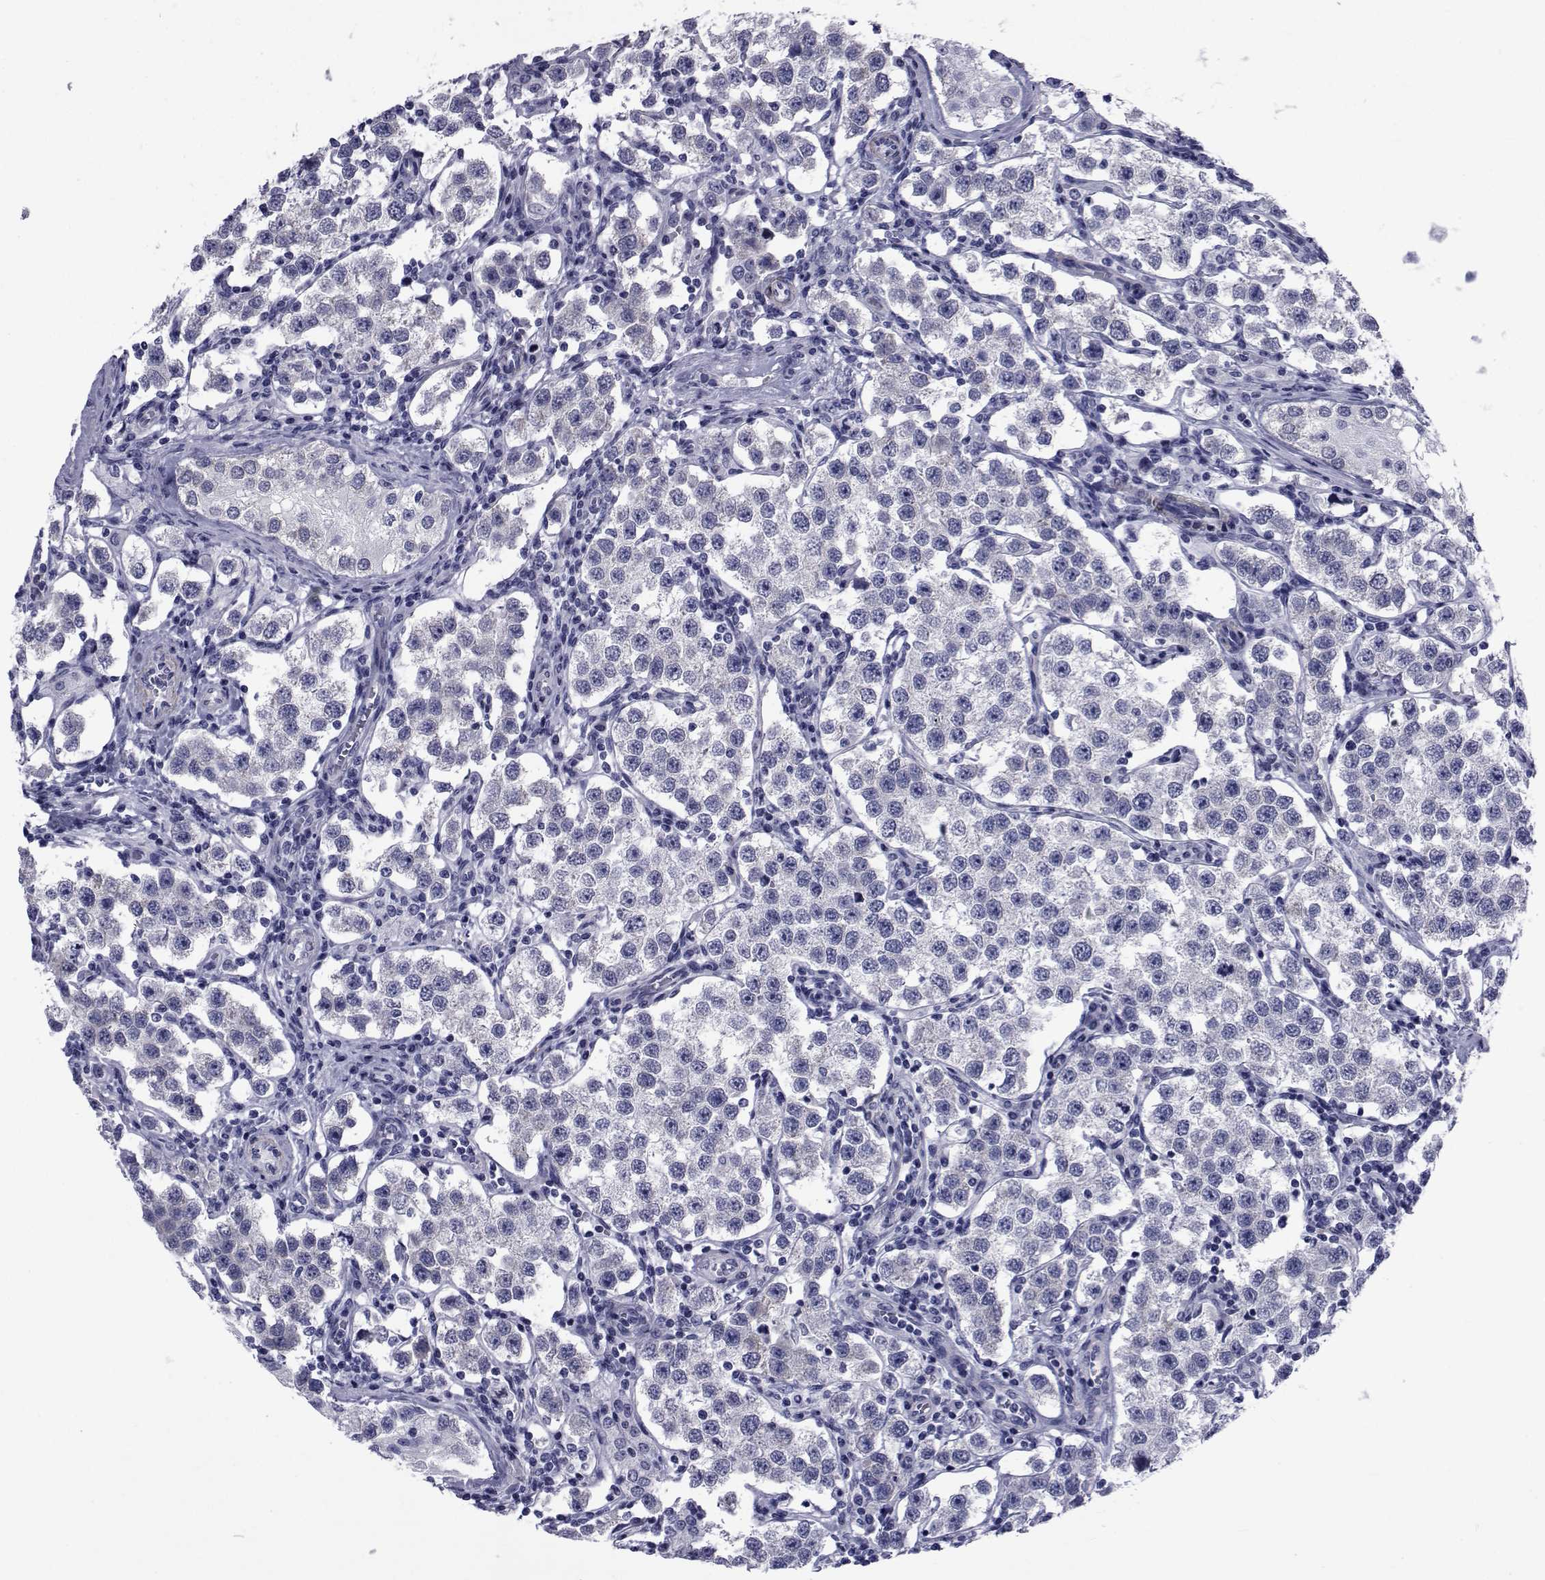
{"staining": {"intensity": "negative", "quantity": "none", "location": "none"}, "tissue": "testis cancer", "cell_type": "Tumor cells", "image_type": "cancer", "snomed": [{"axis": "morphology", "description": "Seminoma, NOS"}, {"axis": "topography", "description": "Testis"}], "caption": "Immunohistochemistry (IHC) photomicrograph of neoplastic tissue: seminoma (testis) stained with DAB (3,3'-diaminobenzidine) displays no significant protein positivity in tumor cells.", "gene": "GKAP1", "patient": {"sex": "male", "age": 37}}